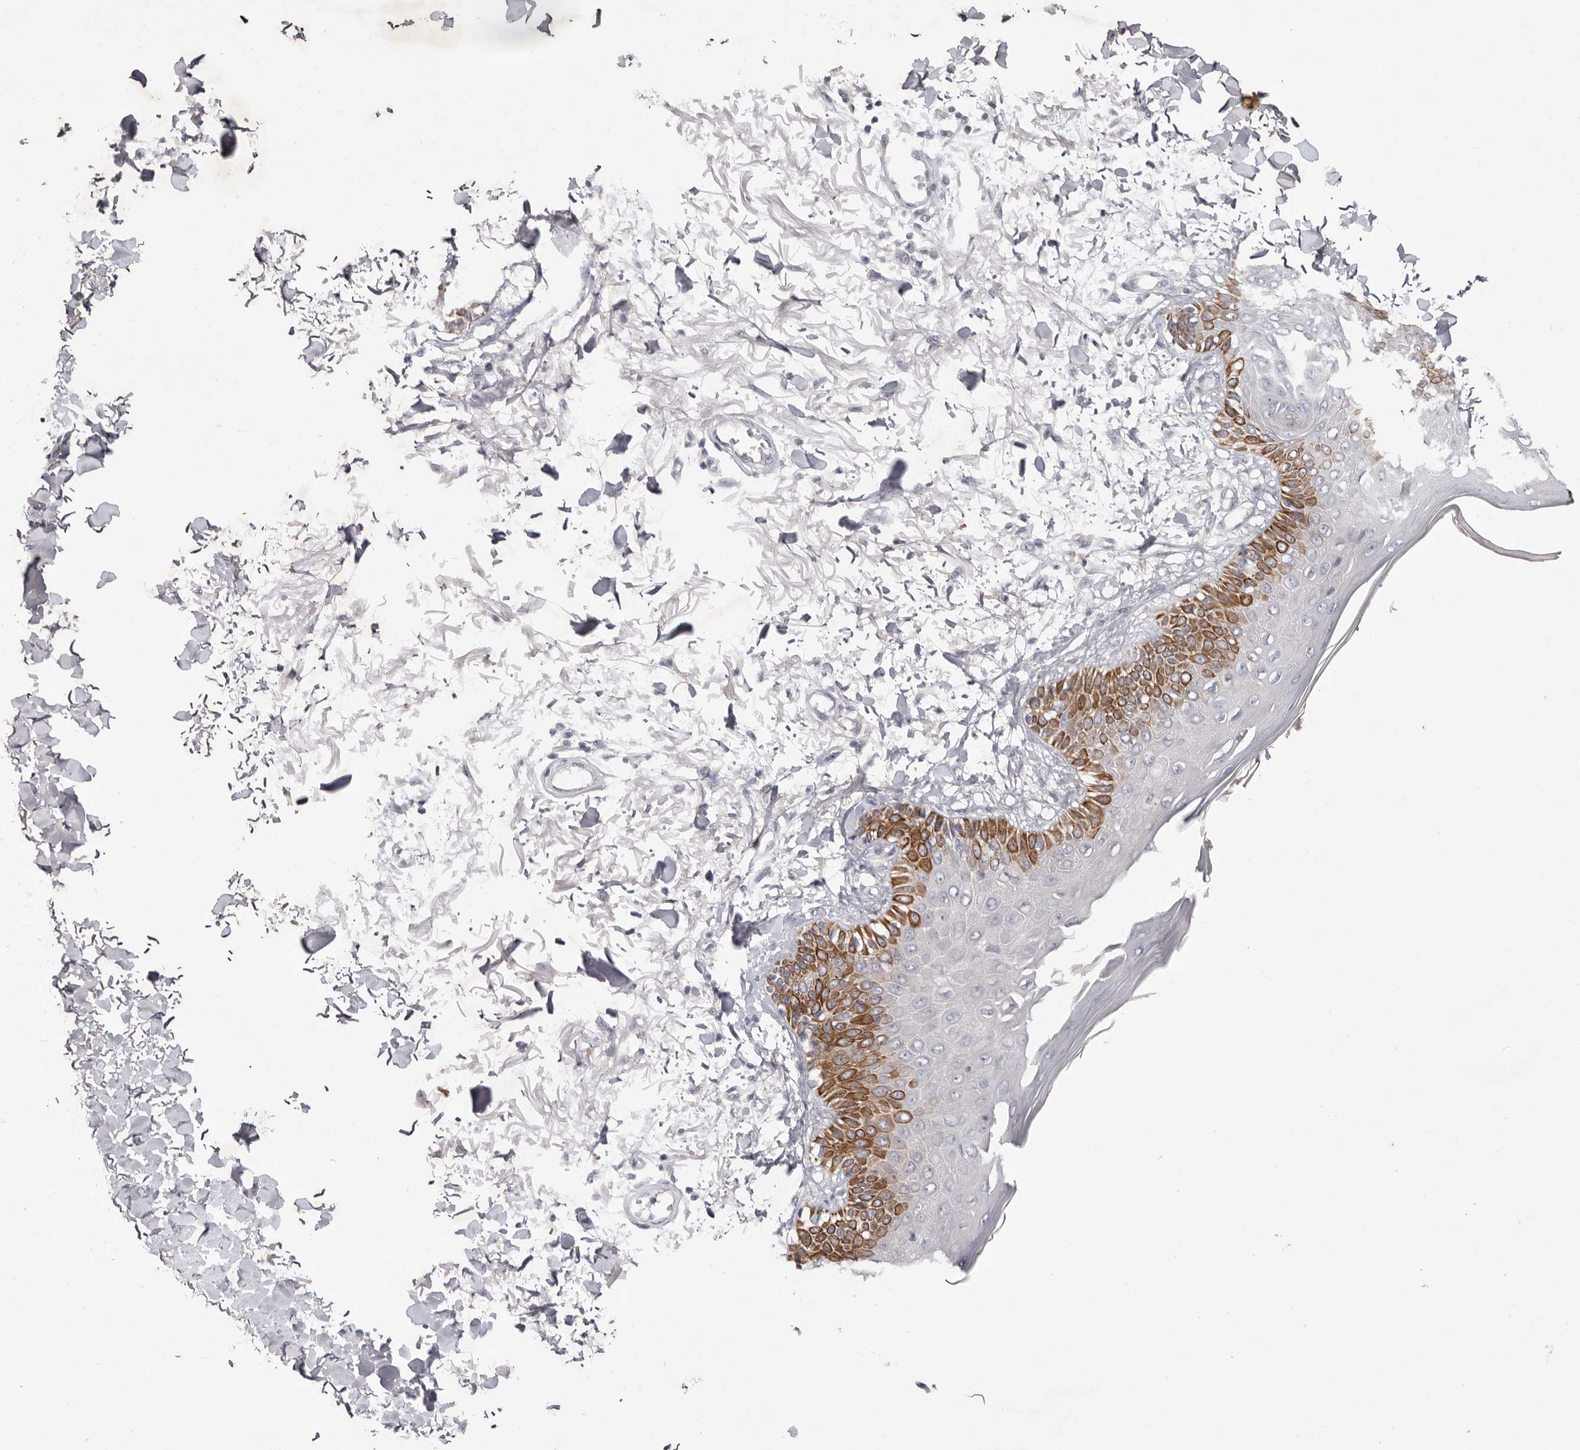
{"staining": {"intensity": "negative", "quantity": "none", "location": "none"}, "tissue": "skin", "cell_type": "Fibroblasts", "image_type": "normal", "snomed": [{"axis": "morphology", "description": "Normal tissue, NOS"}, {"axis": "morphology", "description": "Squamous cell carcinoma, NOS"}, {"axis": "topography", "description": "Skin"}, {"axis": "topography", "description": "Peripheral nerve tissue"}], "caption": "Immunohistochemistry (IHC) photomicrograph of normal skin: skin stained with DAB exhibits no significant protein expression in fibroblasts.", "gene": "TADA1", "patient": {"sex": "male", "age": 83}}